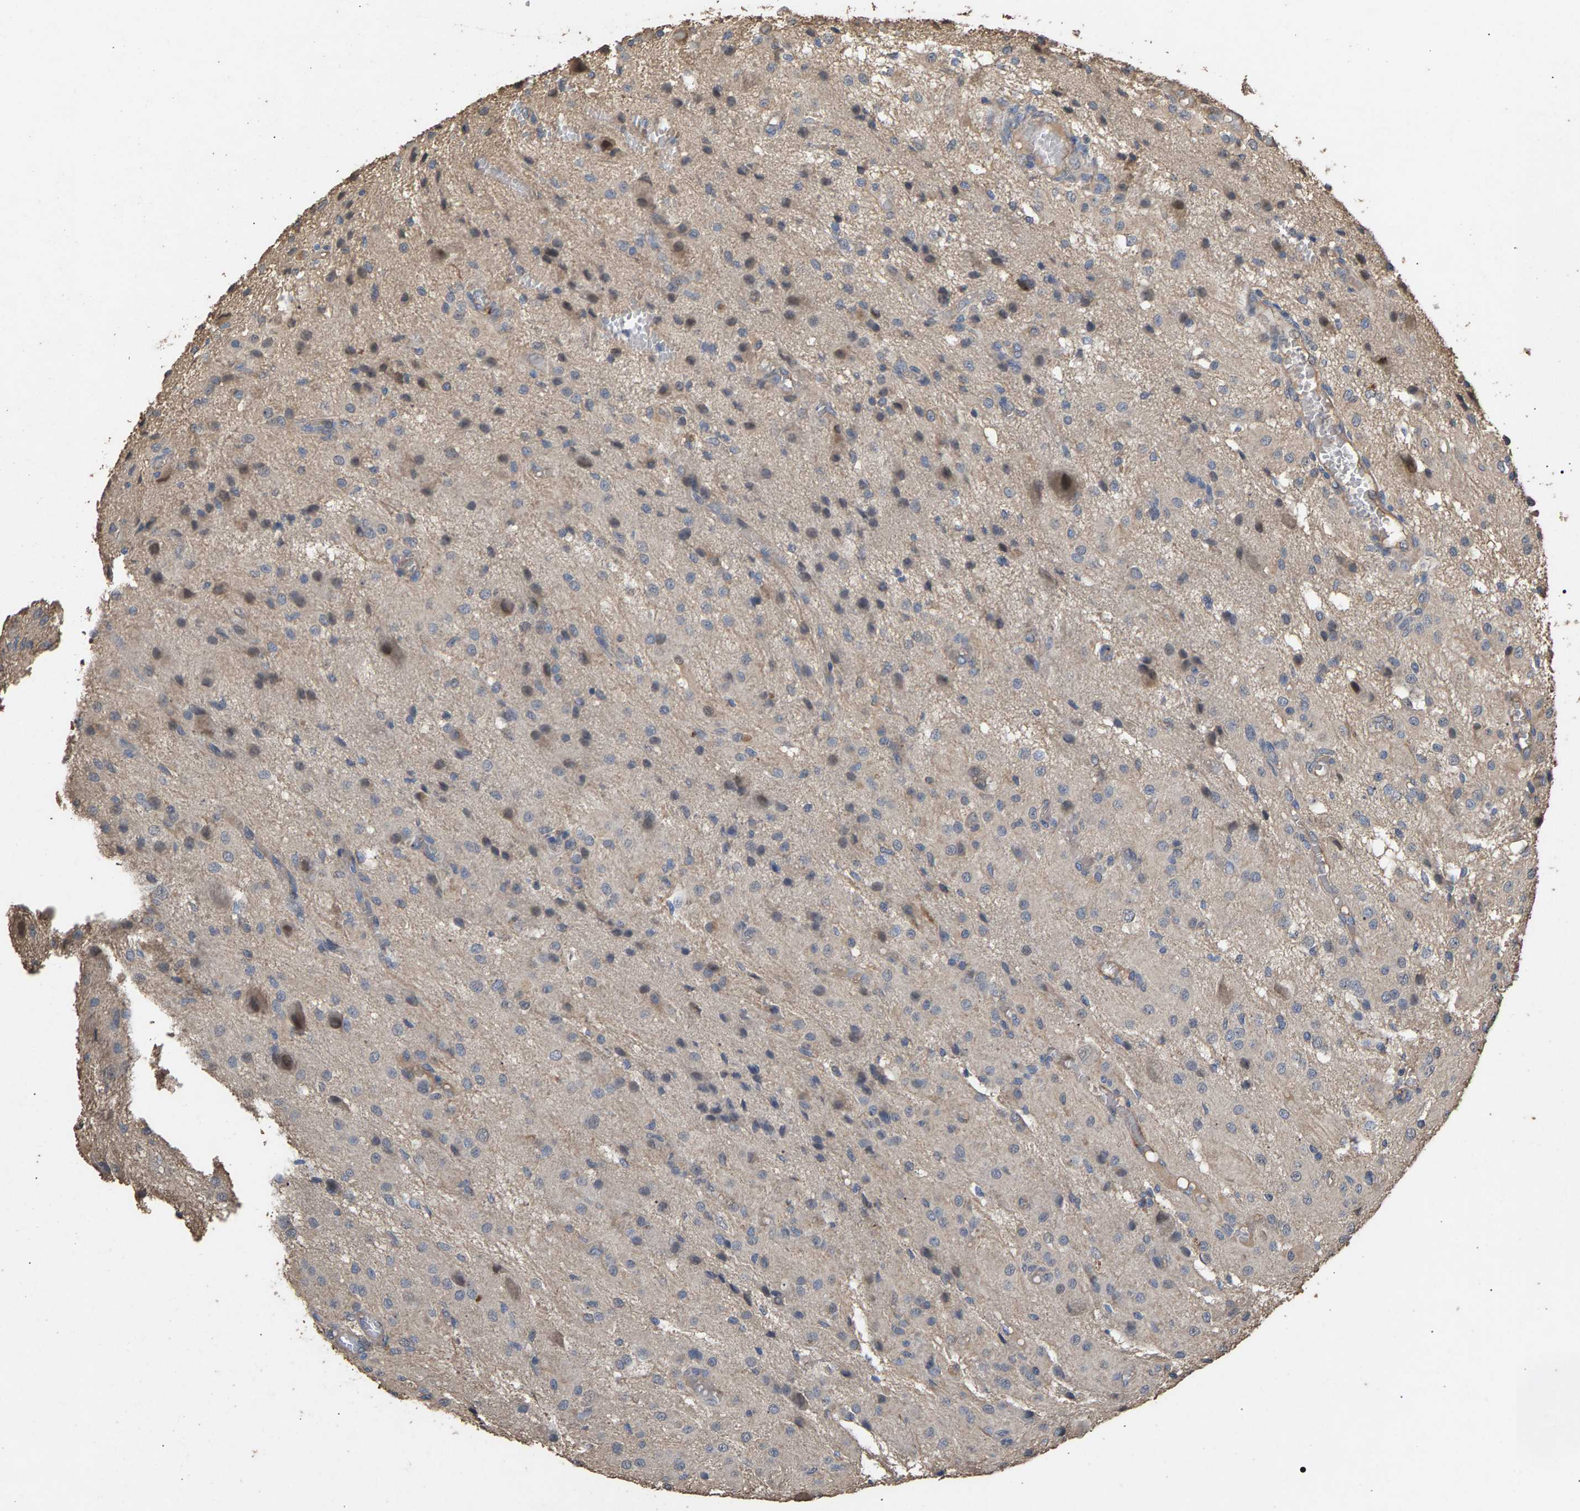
{"staining": {"intensity": "weak", "quantity": "<25%", "location": "cytoplasmic/membranous"}, "tissue": "glioma", "cell_type": "Tumor cells", "image_type": "cancer", "snomed": [{"axis": "morphology", "description": "Glioma, malignant, High grade"}, {"axis": "topography", "description": "Brain"}], "caption": "Immunohistochemistry micrograph of high-grade glioma (malignant) stained for a protein (brown), which displays no positivity in tumor cells.", "gene": "HTRA3", "patient": {"sex": "female", "age": 59}}